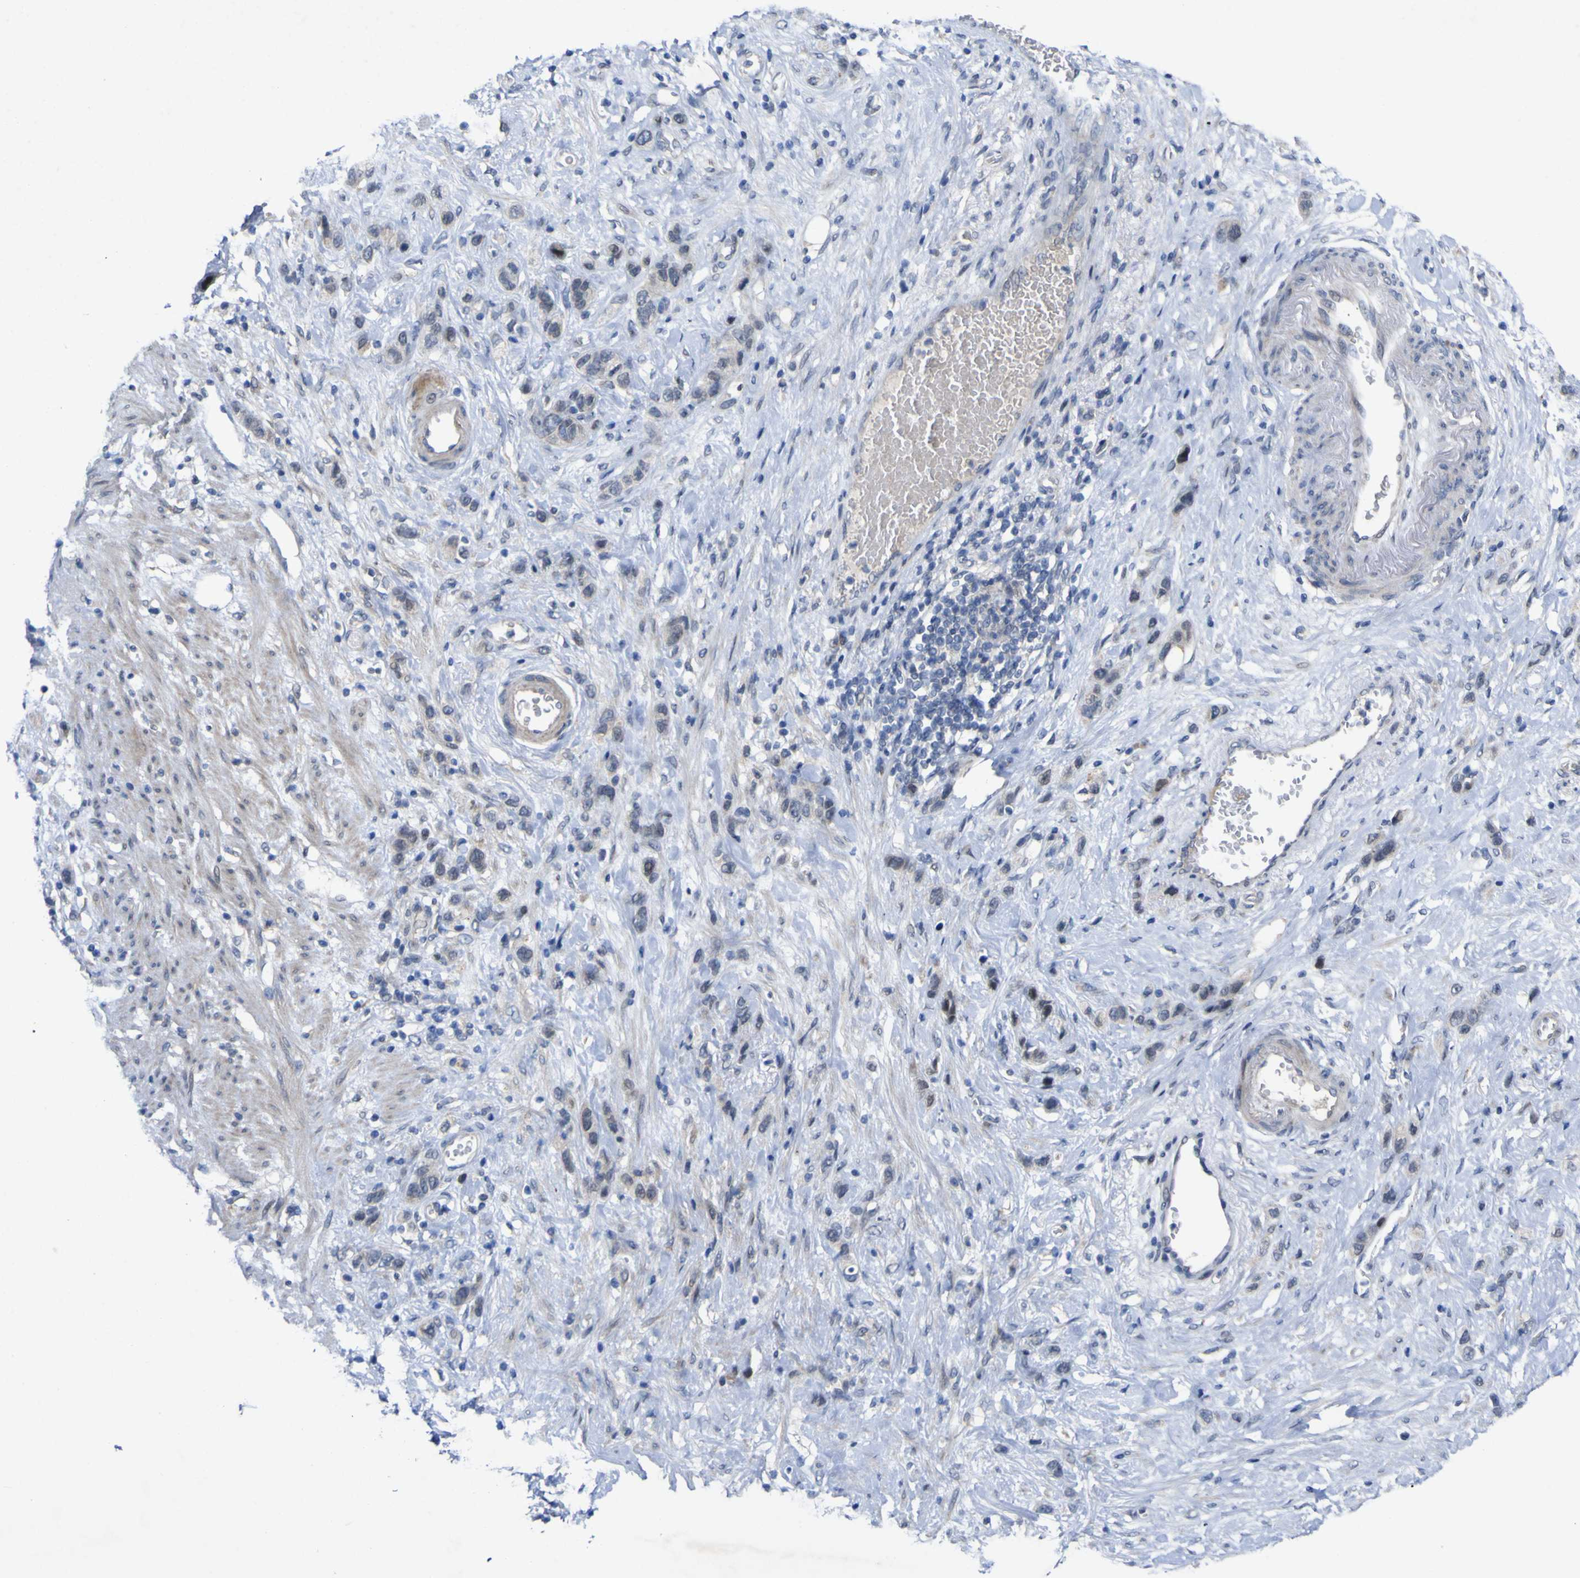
{"staining": {"intensity": "negative", "quantity": "none", "location": "none"}, "tissue": "stomach cancer", "cell_type": "Tumor cells", "image_type": "cancer", "snomed": [{"axis": "morphology", "description": "Adenocarcinoma, NOS"}, {"axis": "morphology", "description": "Adenocarcinoma, High grade"}, {"axis": "topography", "description": "Stomach, upper"}, {"axis": "topography", "description": "Stomach, lower"}], "caption": "An image of human stomach adenocarcinoma is negative for staining in tumor cells. The staining was performed using DAB (3,3'-diaminobenzidine) to visualize the protein expression in brown, while the nuclei were stained in blue with hematoxylin (Magnification: 20x).", "gene": "NAV1", "patient": {"sex": "female", "age": 65}}